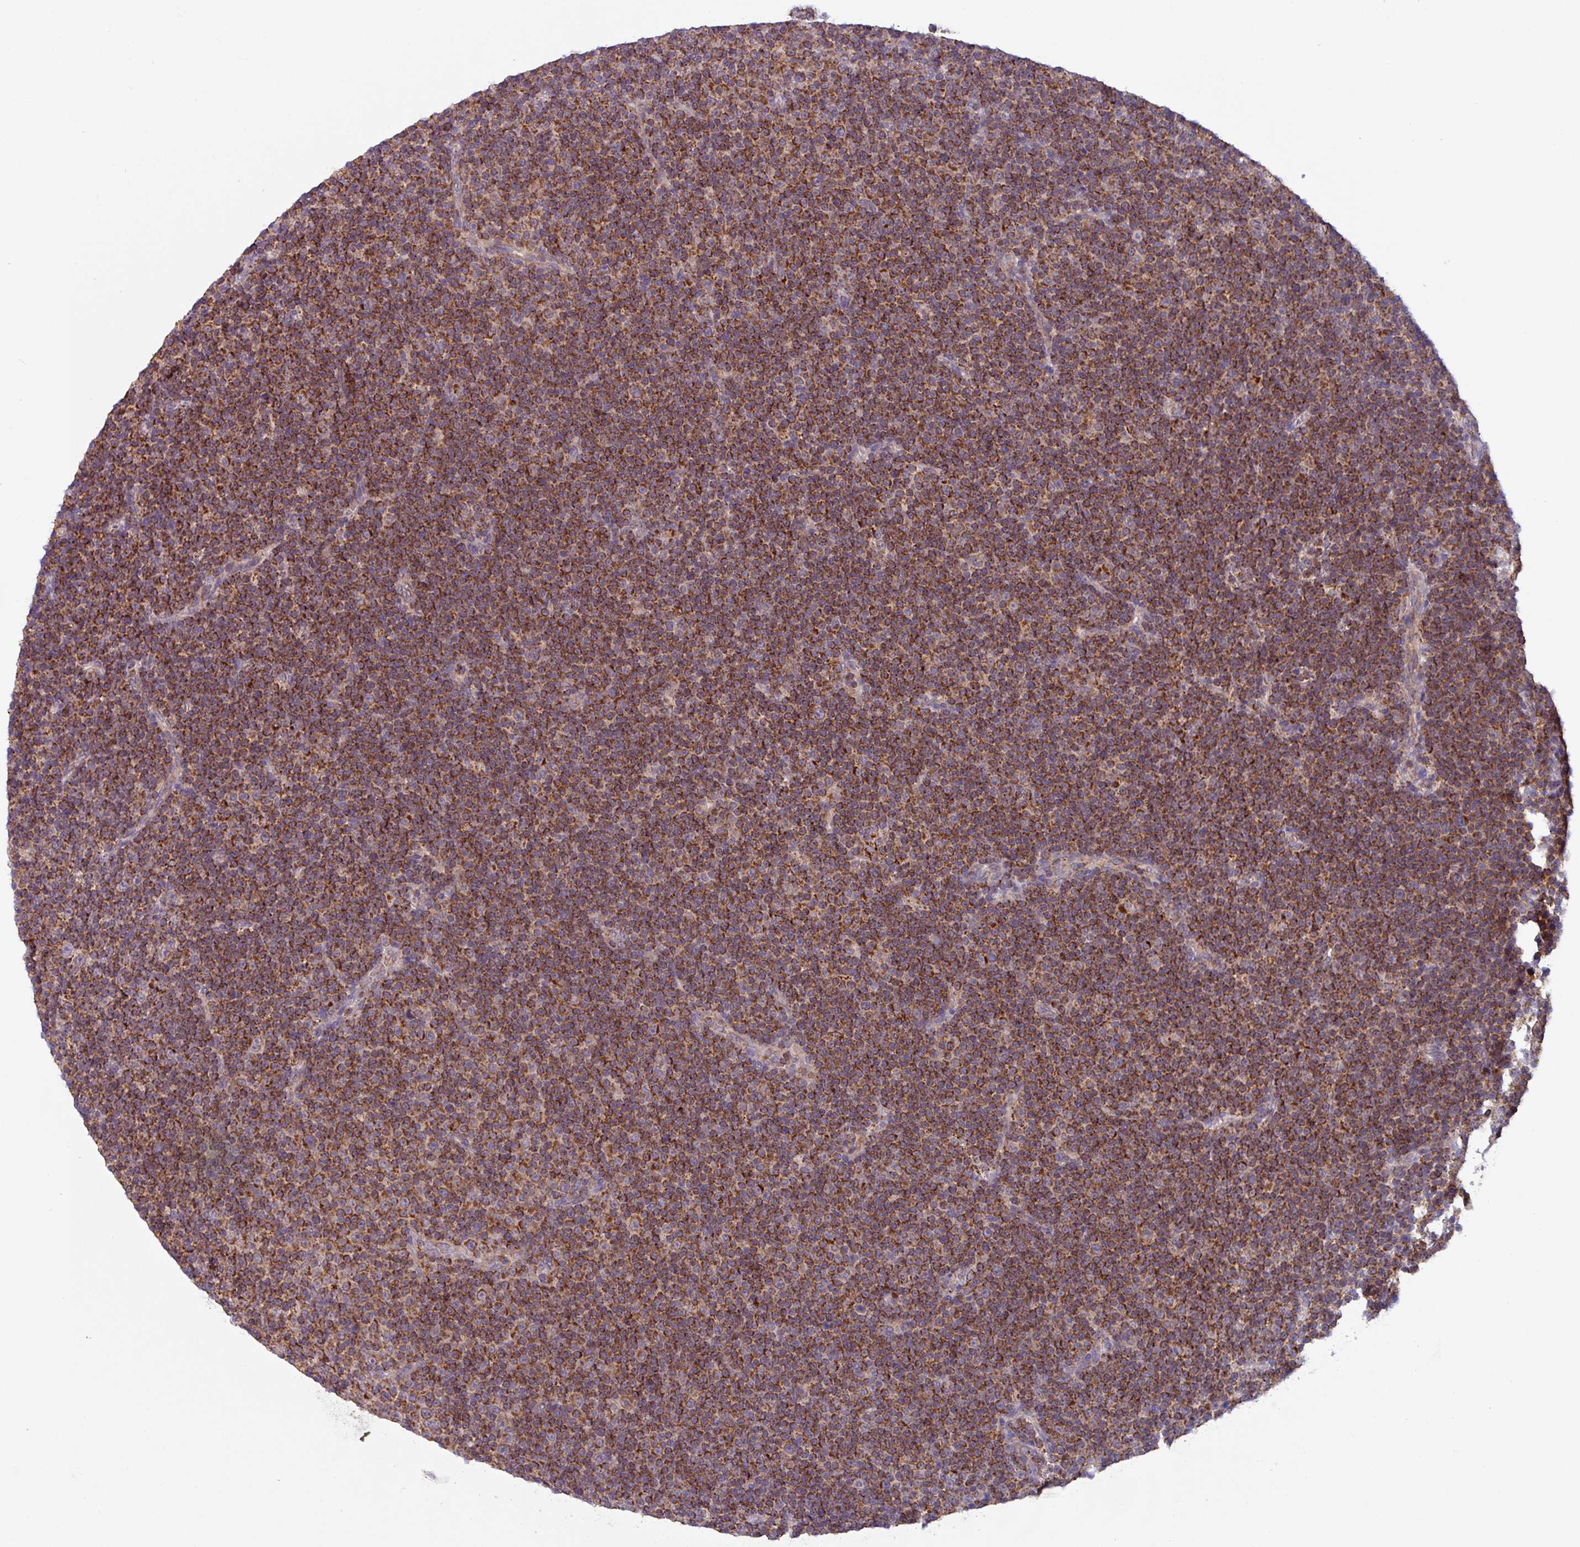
{"staining": {"intensity": "moderate", "quantity": ">75%", "location": "cytoplasmic/membranous"}, "tissue": "lymphoma", "cell_type": "Tumor cells", "image_type": "cancer", "snomed": [{"axis": "morphology", "description": "Malignant lymphoma, non-Hodgkin's type, Low grade"}, {"axis": "topography", "description": "Lymph node"}], "caption": "DAB immunohistochemical staining of lymphoma shows moderate cytoplasmic/membranous protein expression in approximately >75% of tumor cells. Immunohistochemistry (ihc) stains the protein of interest in brown and the nuclei are stained blue.", "gene": "AKIRIN1", "patient": {"sex": "female", "age": 67}}